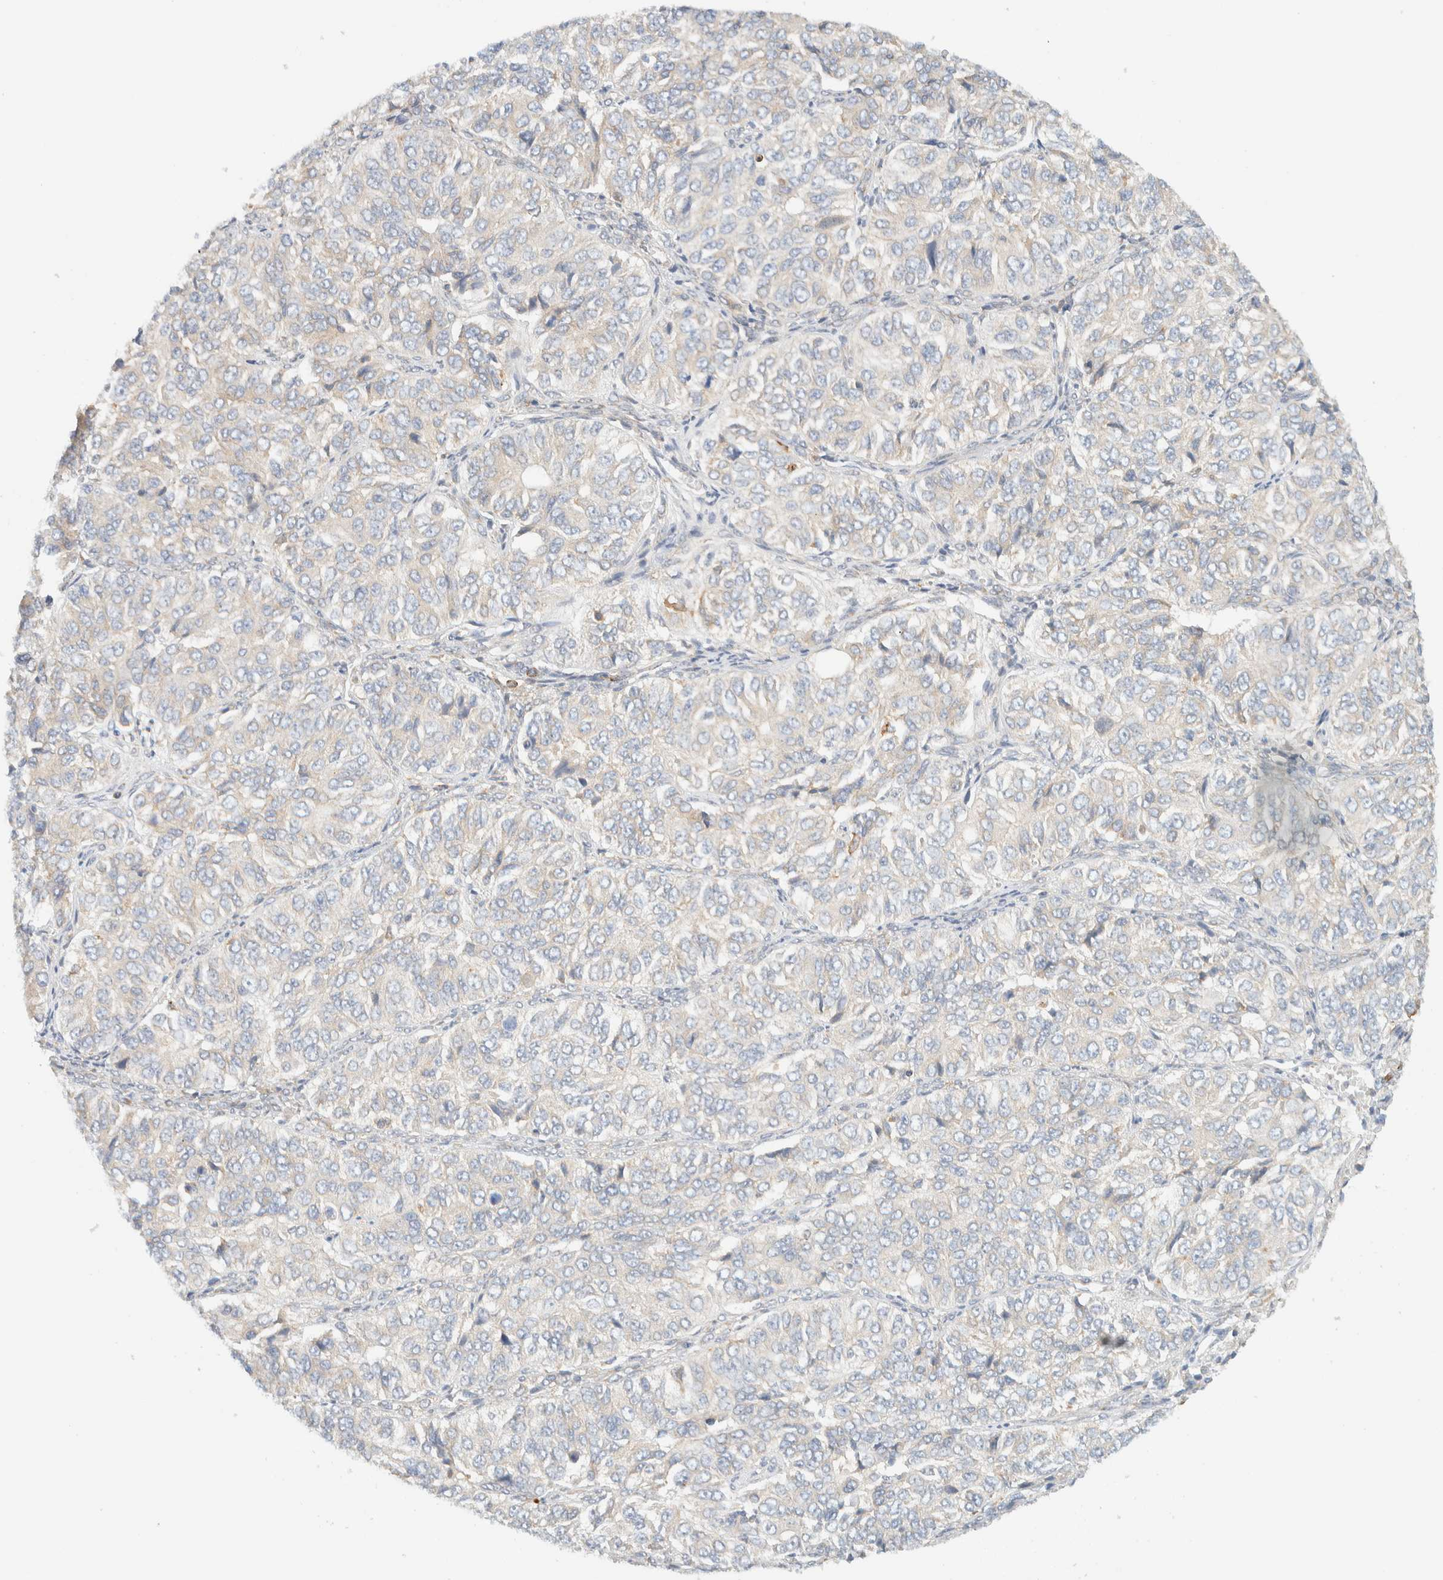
{"staining": {"intensity": "negative", "quantity": "none", "location": "none"}, "tissue": "ovarian cancer", "cell_type": "Tumor cells", "image_type": "cancer", "snomed": [{"axis": "morphology", "description": "Carcinoma, endometroid"}, {"axis": "topography", "description": "Ovary"}], "caption": "Immunohistochemical staining of human ovarian cancer (endometroid carcinoma) reveals no significant staining in tumor cells.", "gene": "NT5C", "patient": {"sex": "female", "age": 51}}